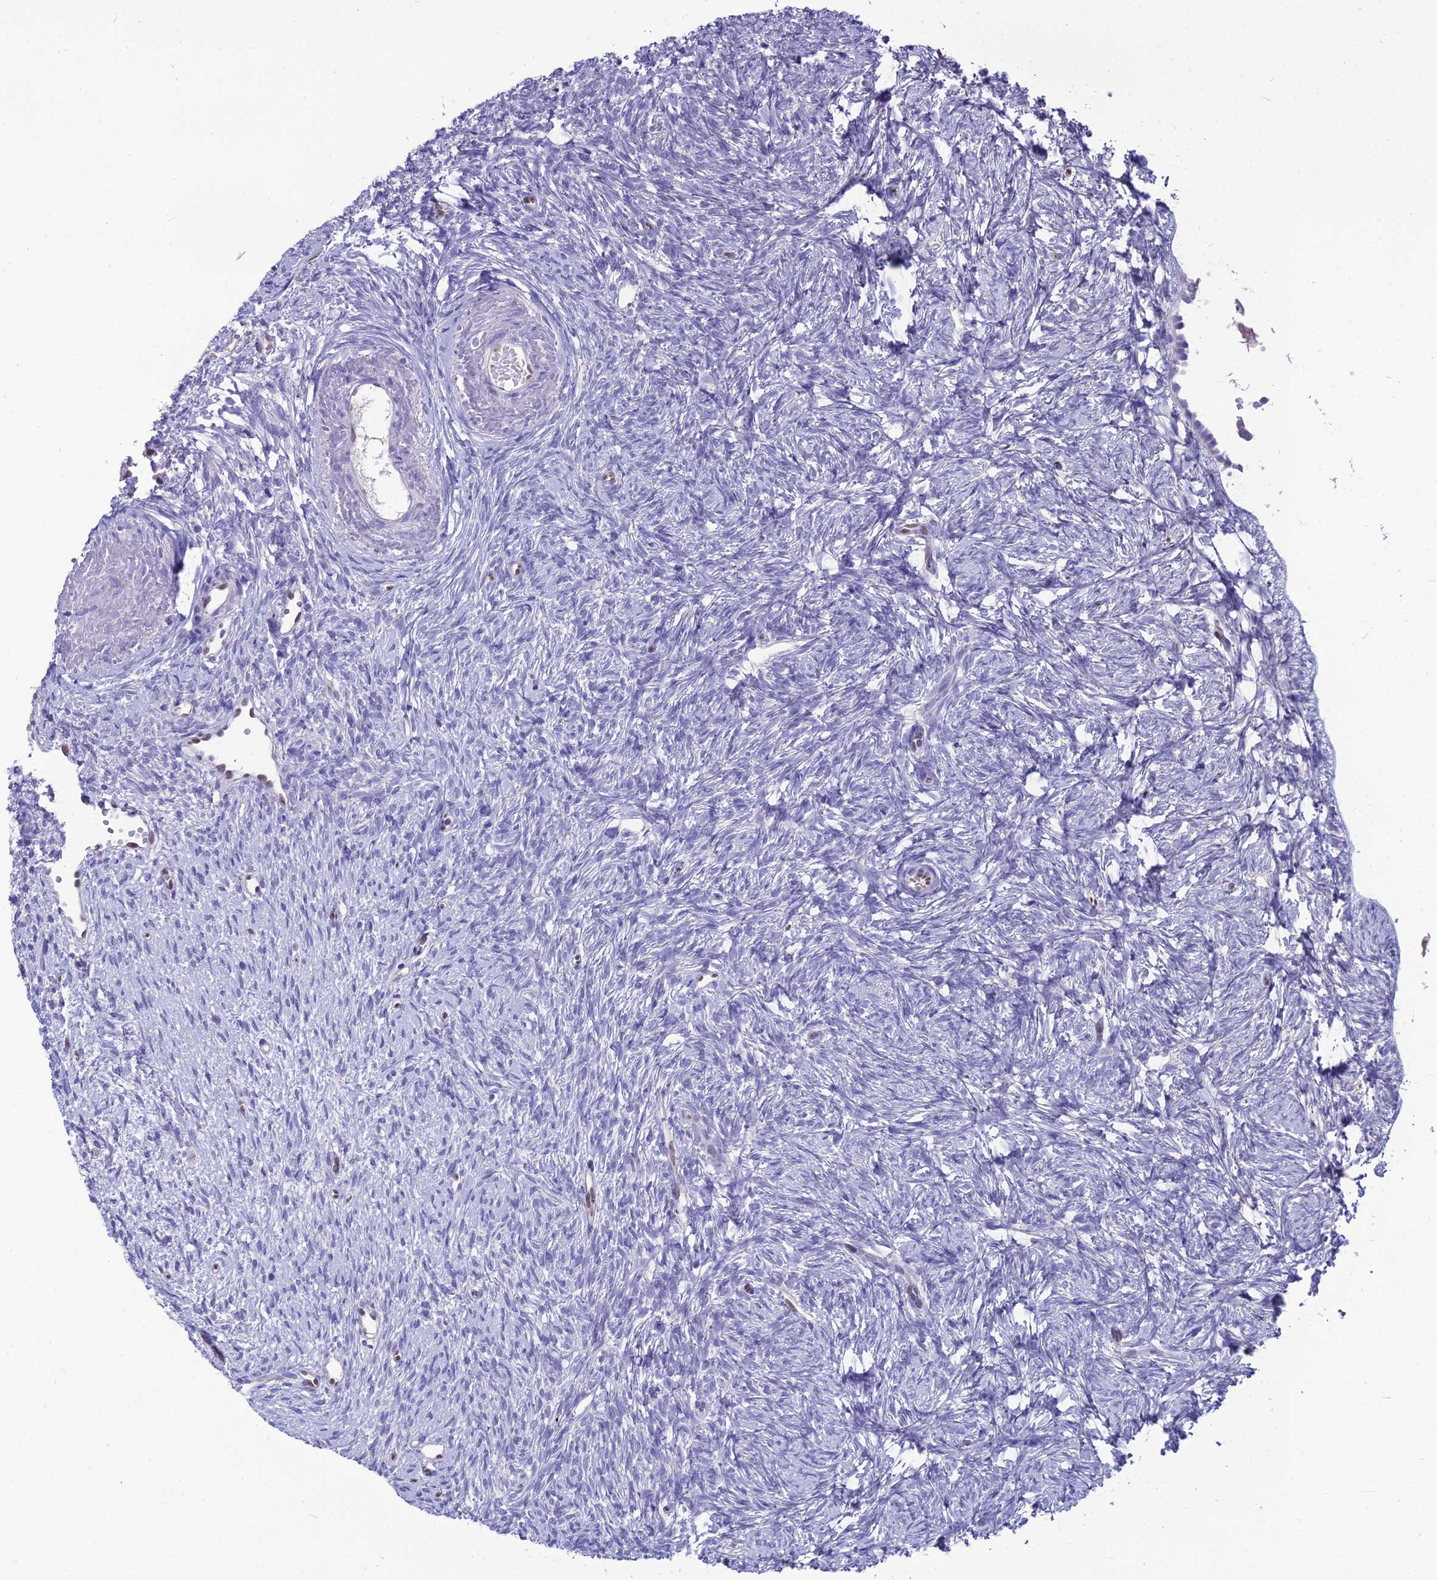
{"staining": {"intensity": "negative", "quantity": "none", "location": "none"}, "tissue": "ovary", "cell_type": "Follicle cells", "image_type": "normal", "snomed": [{"axis": "morphology", "description": "Normal tissue, NOS"}, {"axis": "topography", "description": "Ovary"}], "caption": "A high-resolution photomicrograph shows immunohistochemistry staining of normal ovary, which shows no significant staining in follicle cells. (Brightfield microscopy of DAB IHC at high magnification).", "gene": "NOVA2", "patient": {"sex": "female", "age": 51}}